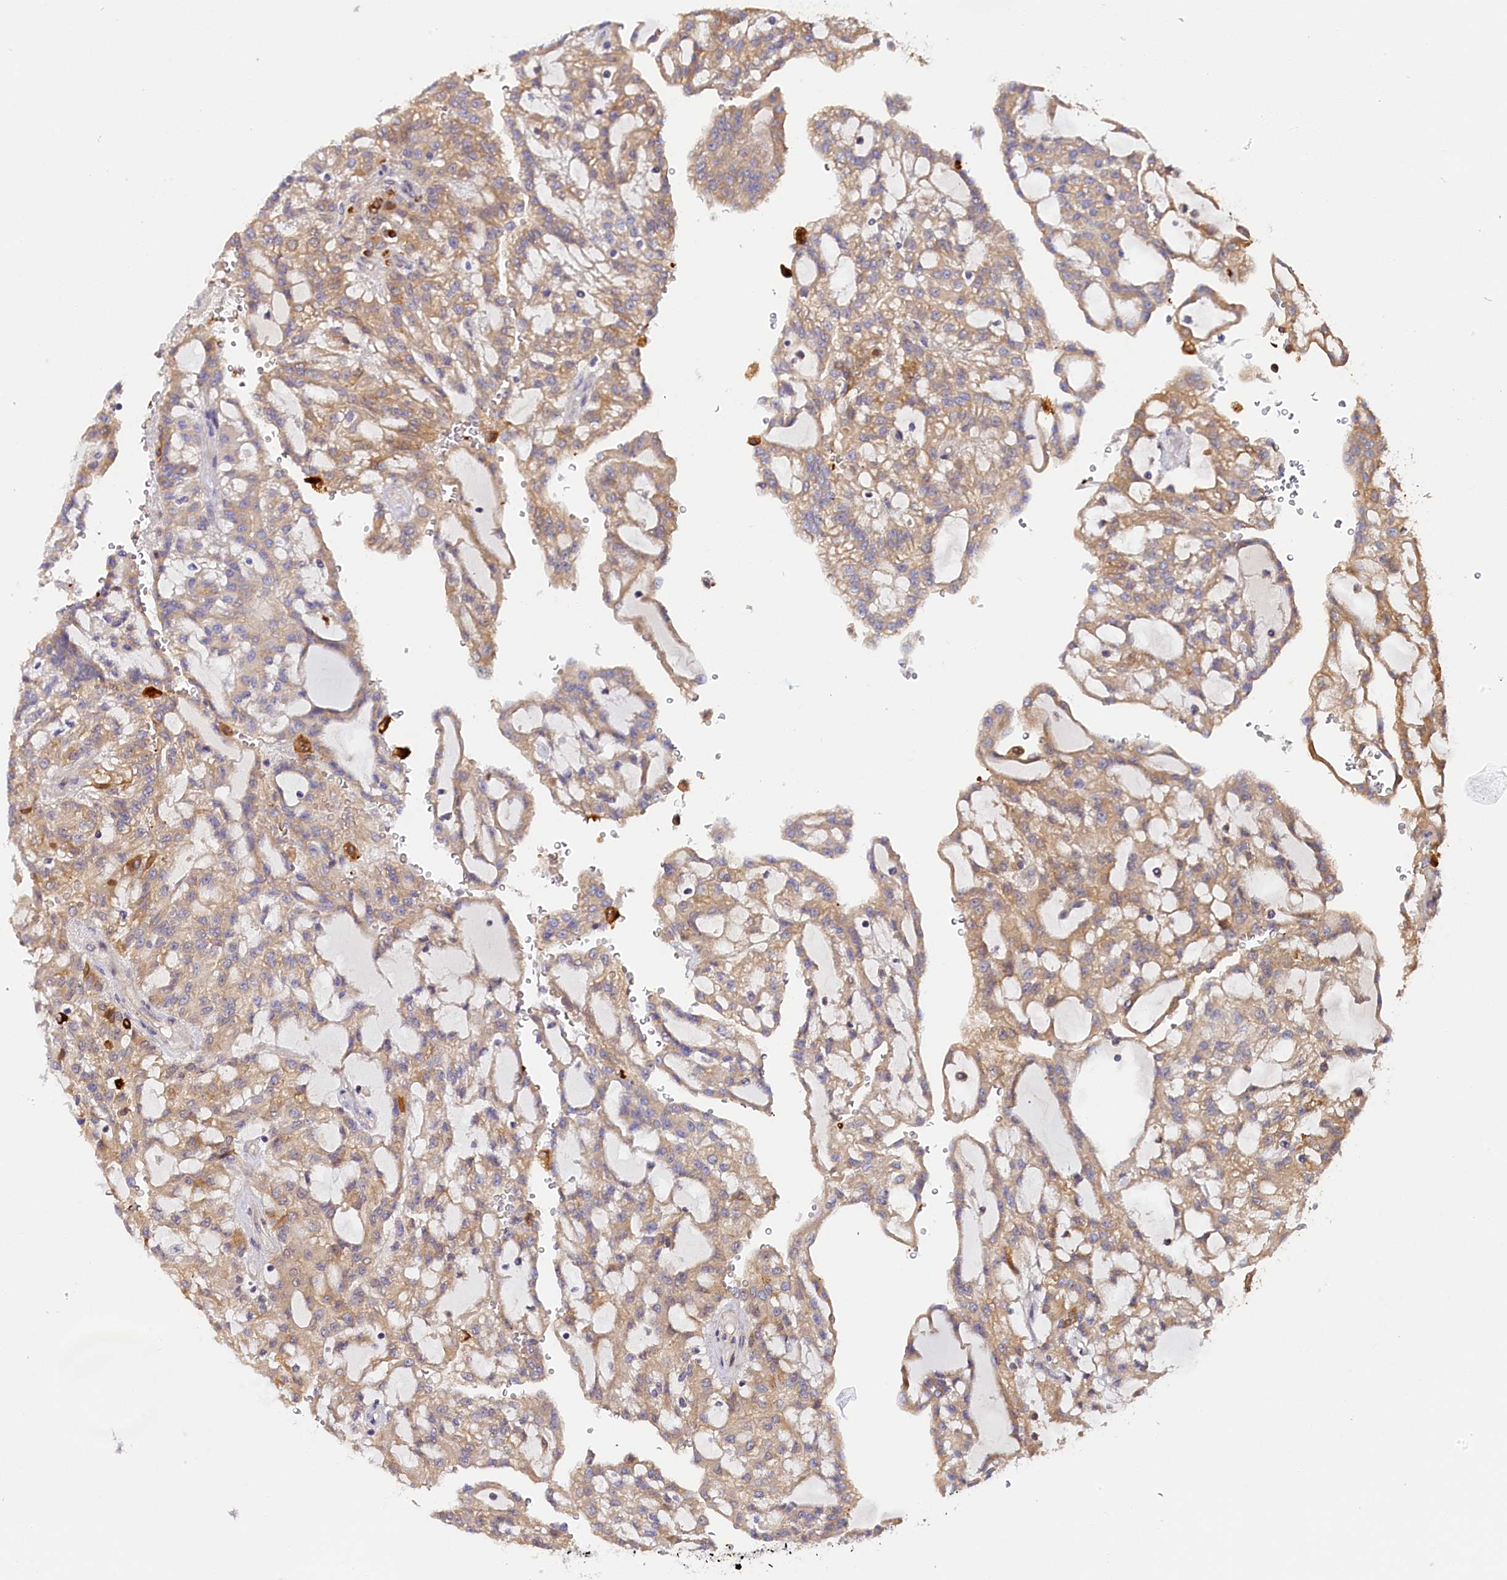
{"staining": {"intensity": "moderate", "quantity": "<25%", "location": "cytoplasmic/membranous"}, "tissue": "renal cancer", "cell_type": "Tumor cells", "image_type": "cancer", "snomed": [{"axis": "morphology", "description": "Adenocarcinoma, NOS"}, {"axis": "topography", "description": "Kidney"}], "caption": "Adenocarcinoma (renal) tissue reveals moderate cytoplasmic/membranous staining in approximately <25% of tumor cells", "gene": "KATNB1", "patient": {"sex": "male", "age": 63}}